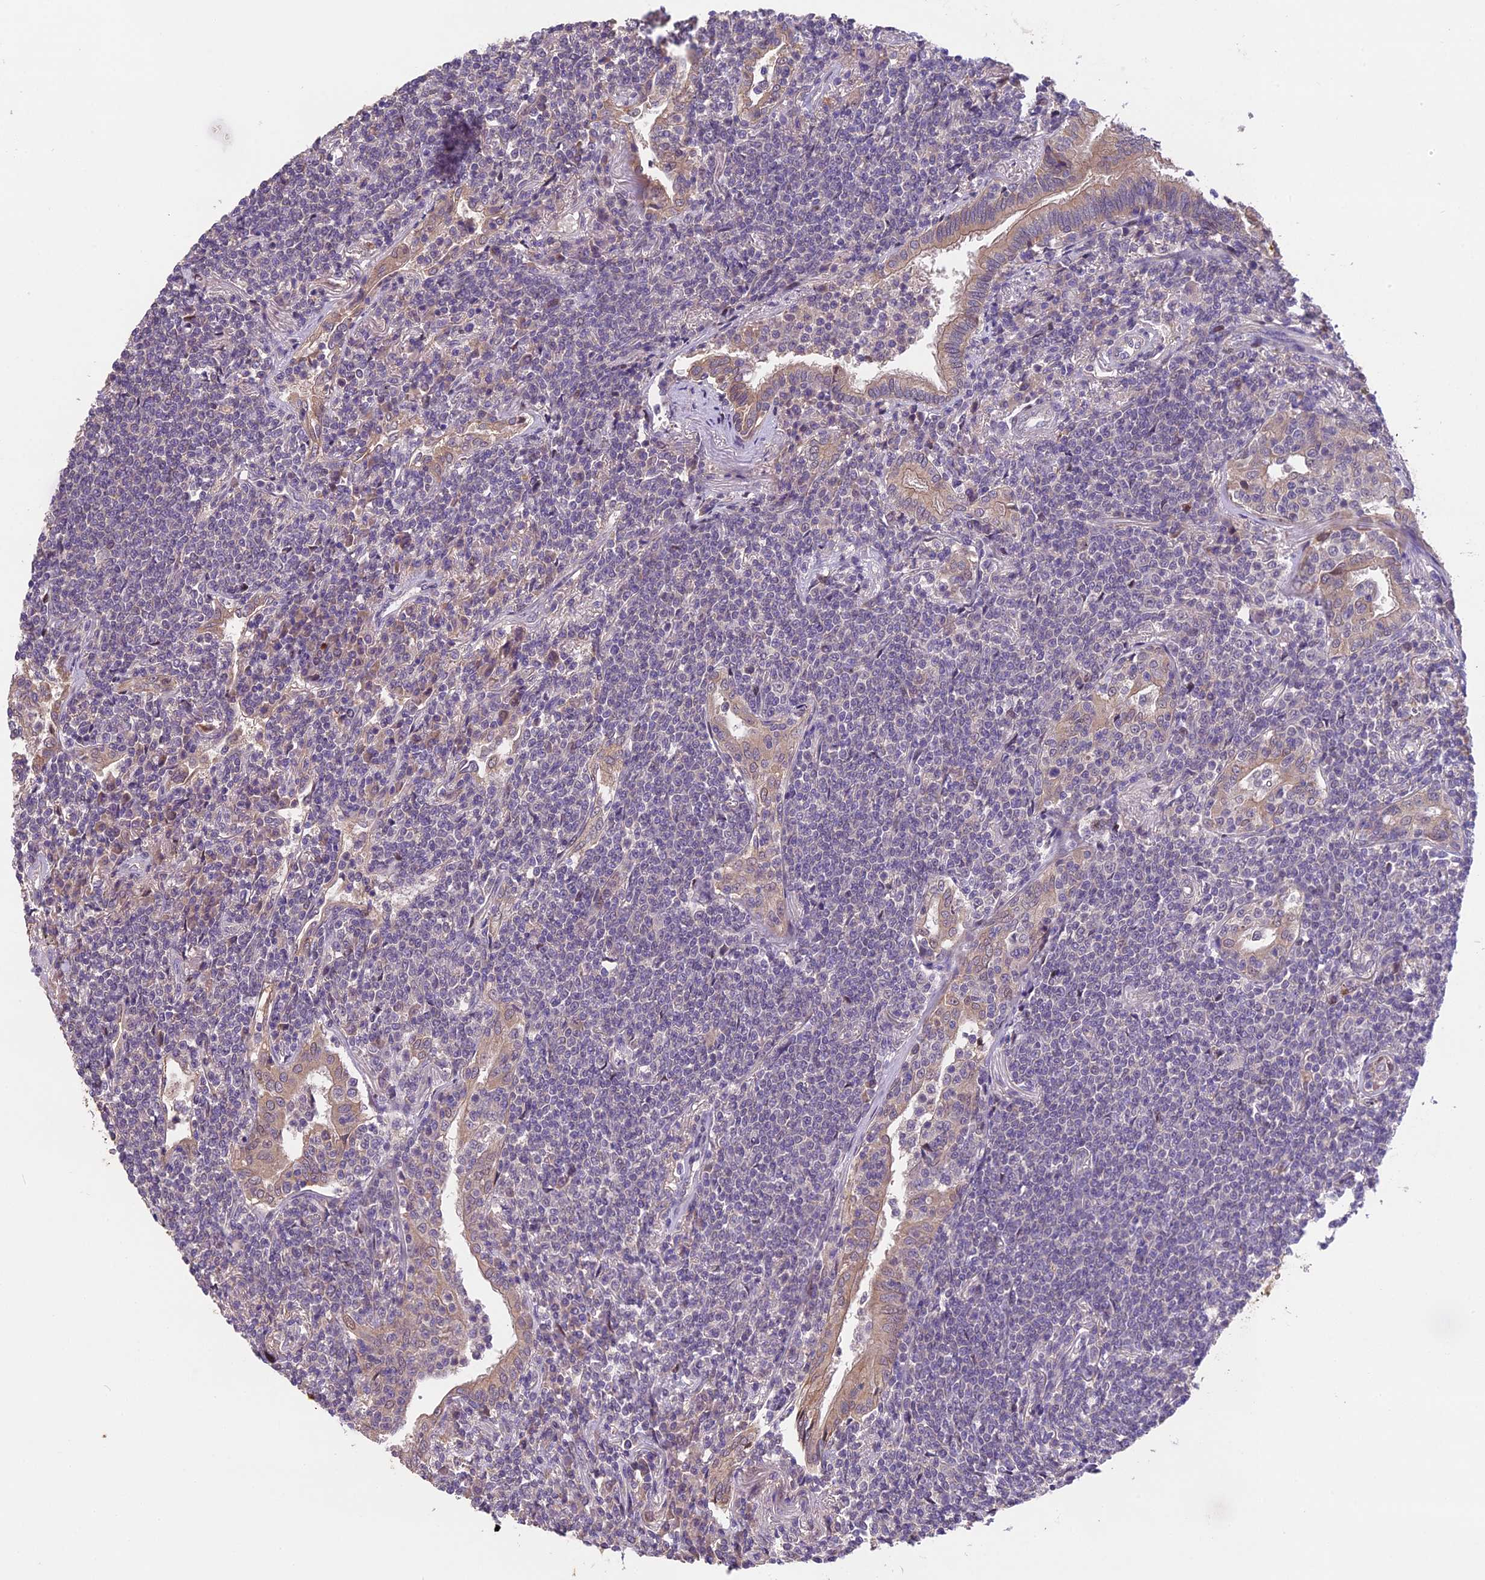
{"staining": {"intensity": "negative", "quantity": "none", "location": "none"}, "tissue": "lymphoma", "cell_type": "Tumor cells", "image_type": "cancer", "snomed": [{"axis": "morphology", "description": "Malignant lymphoma, non-Hodgkin's type, Low grade"}, {"axis": "topography", "description": "Lung"}], "caption": "The image reveals no significant positivity in tumor cells of lymphoma.", "gene": "PUS10", "patient": {"sex": "female", "age": 71}}